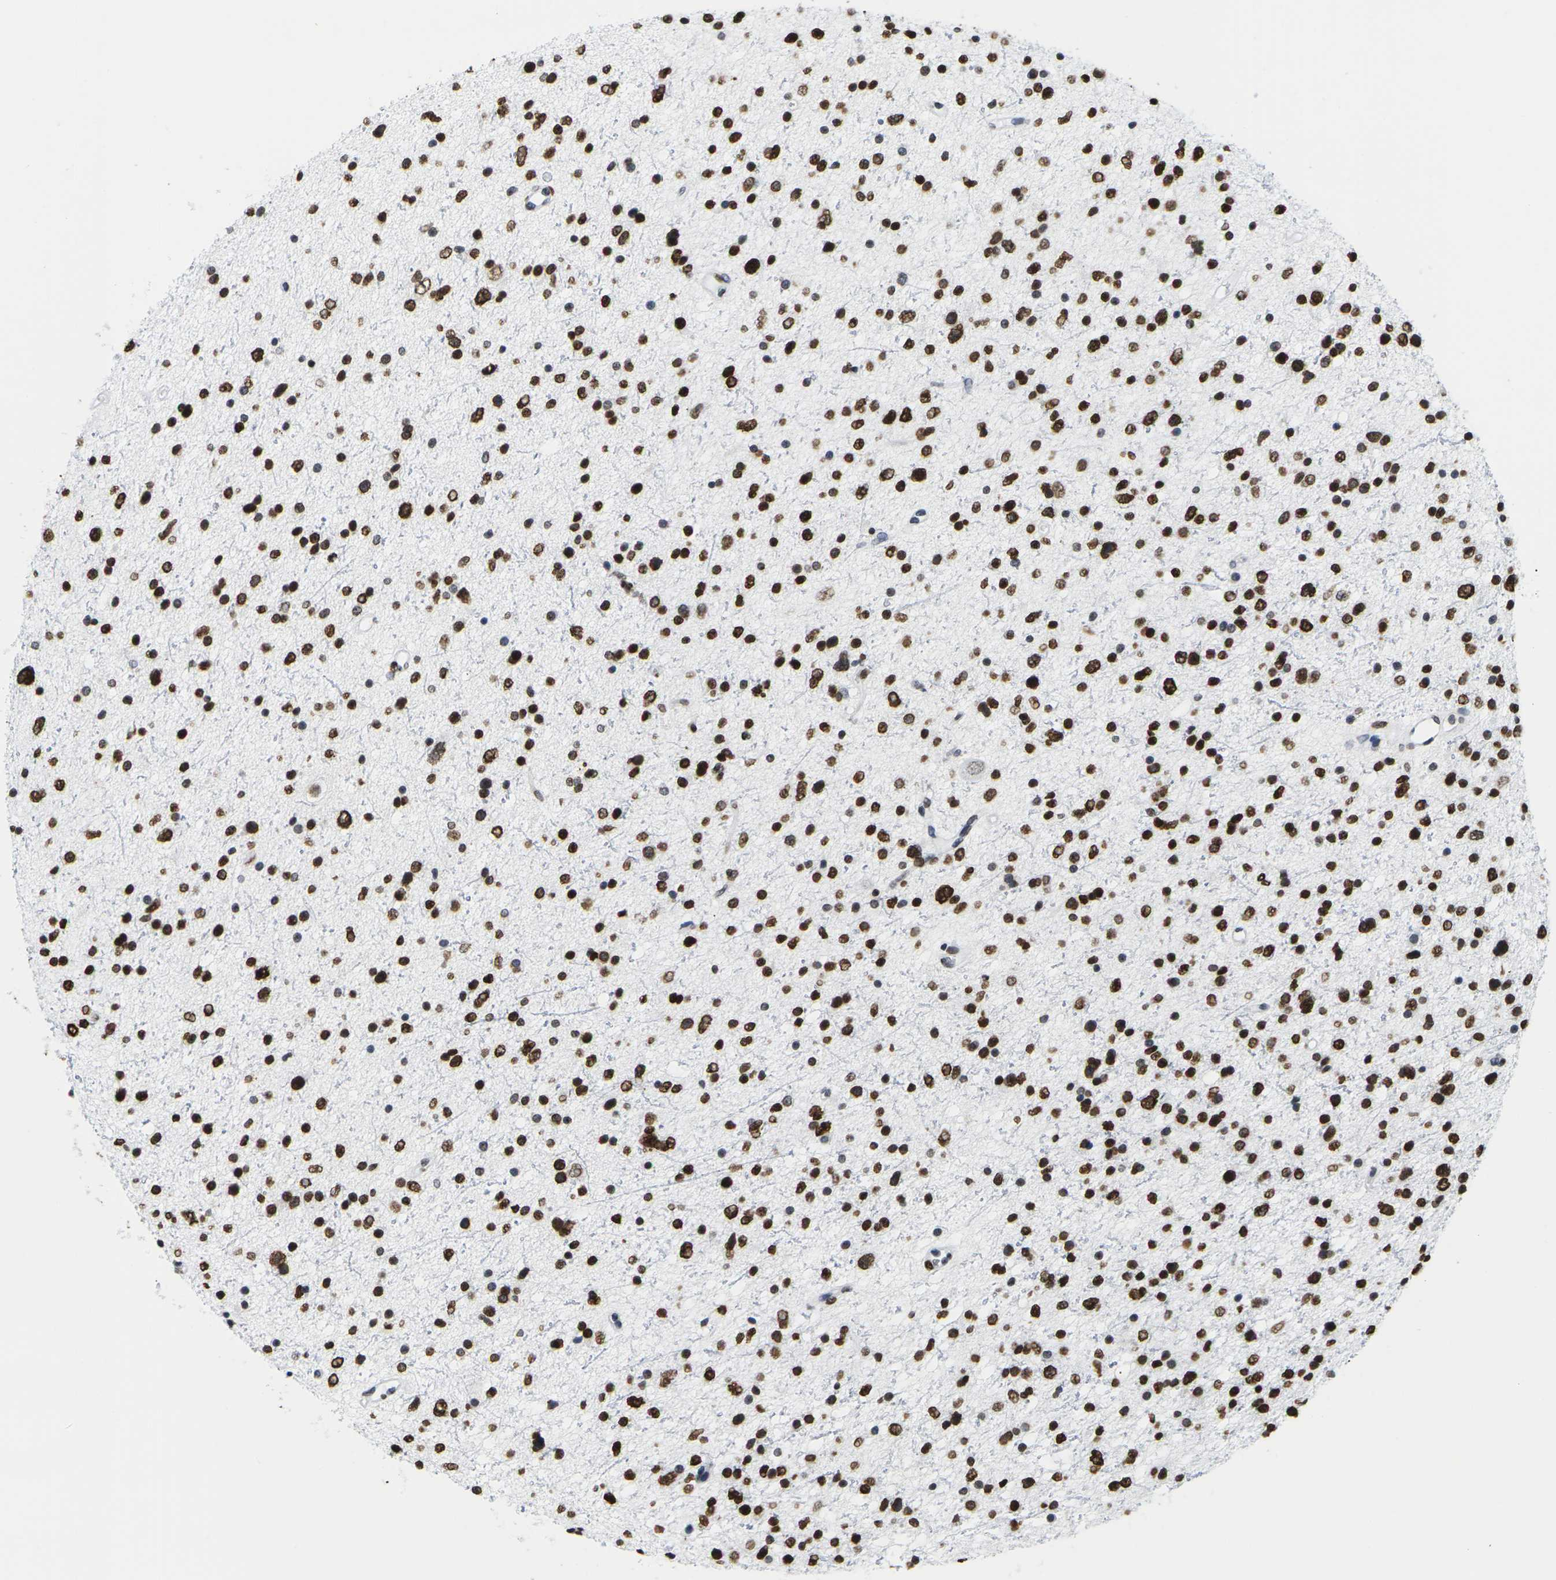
{"staining": {"intensity": "strong", "quantity": ">75%", "location": "cytoplasmic/membranous,nuclear"}, "tissue": "glioma", "cell_type": "Tumor cells", "image_type": "cancer", "snomed": [{"axis": "morphology", "description": "Glioma, malignant, Low grade"}, {"axis": "topography", "description": "Brain"}], "caption": "A high-resolution micrograph shows IHC staining of low-grade glioma (malignant), which shows strong cytoplasmic/membranous and nuclear staining in about >75% of tumor cells.", "gene": "H2AC21", "patient": {"sex": "female", "age": 37}}